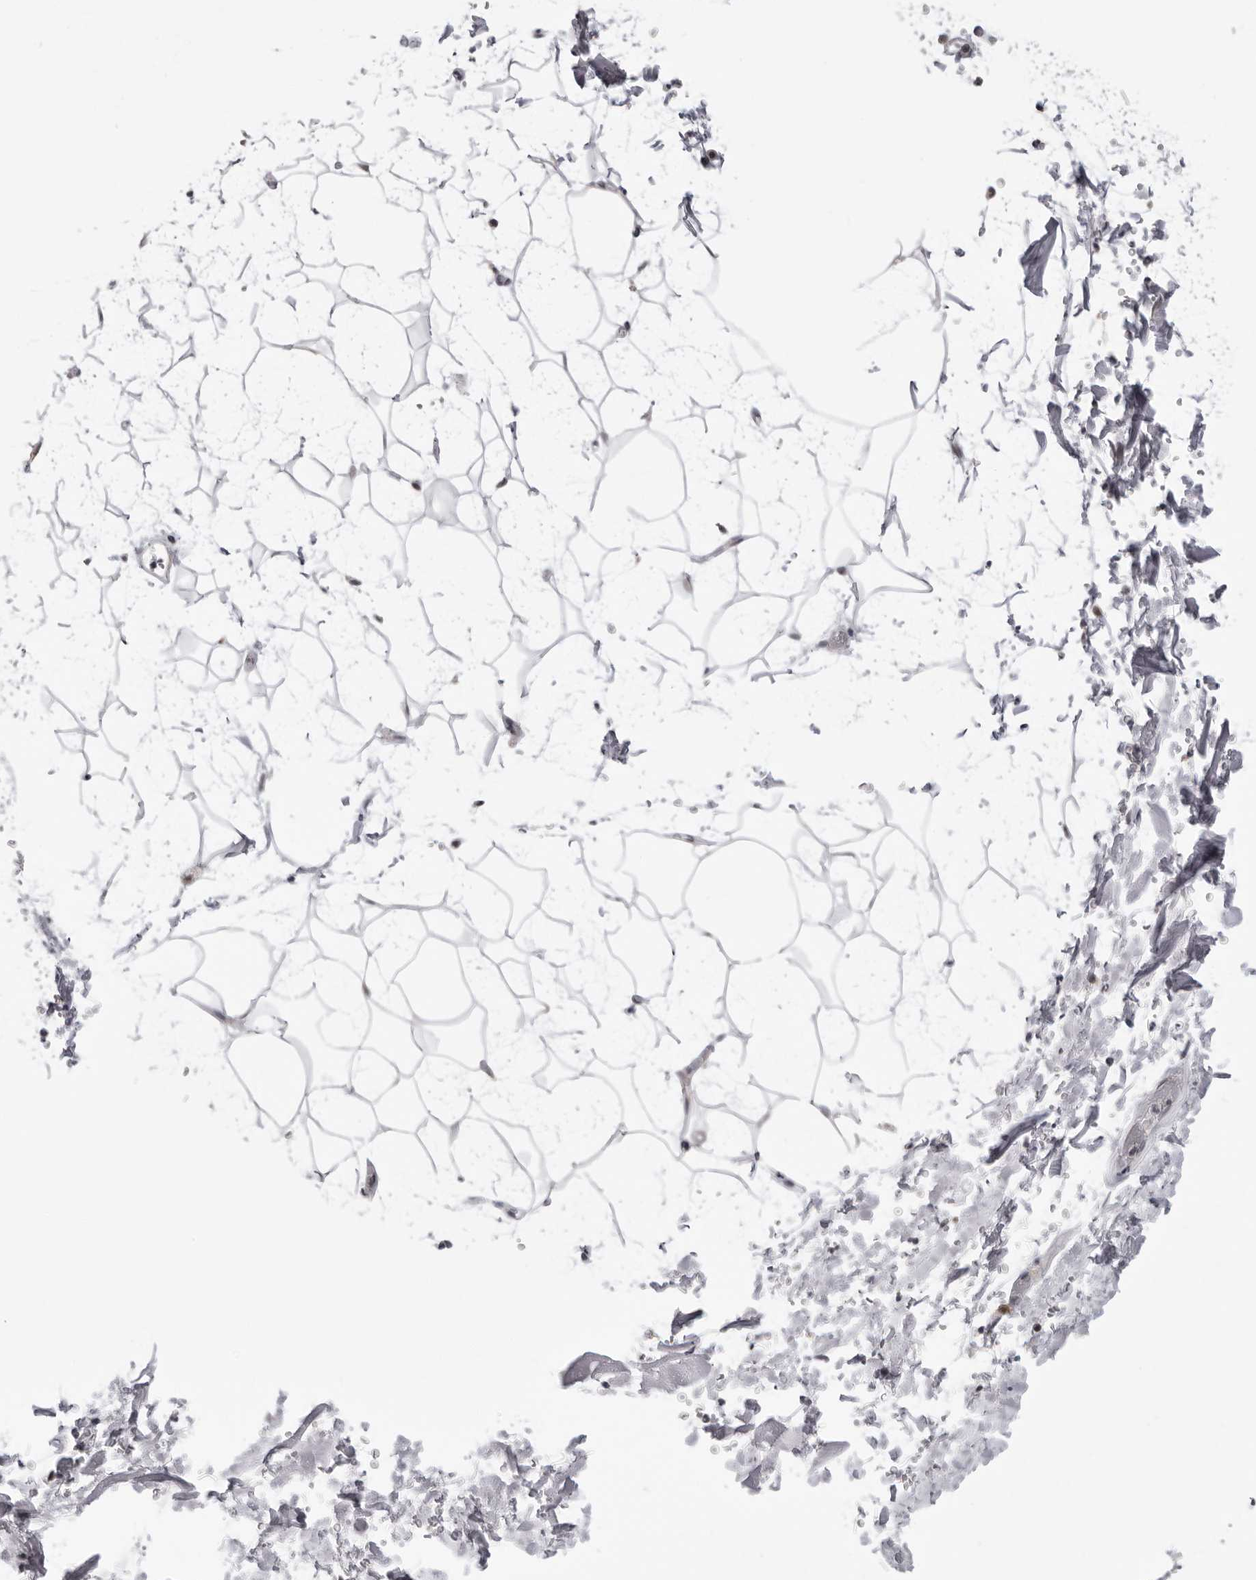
{"staining": {"intensity": "negative", "quantity": "none", "location": "none"}, "tissue": "adipose tissue", "cell_type": "Adipocytes", "image_type": "normal", "snomed": [{"axis": "morphology", "description": "Normal tissue, NOS"}, {"axis": "topography", "description": "Soft tissue"}], "caption": "IHC micrograph of unremarkable adipose tissue stained for a protein (brown), which displays no staining in adipocytes.", "gene": "ALPK2", "patient": {"sex": "male", "age": 72}}